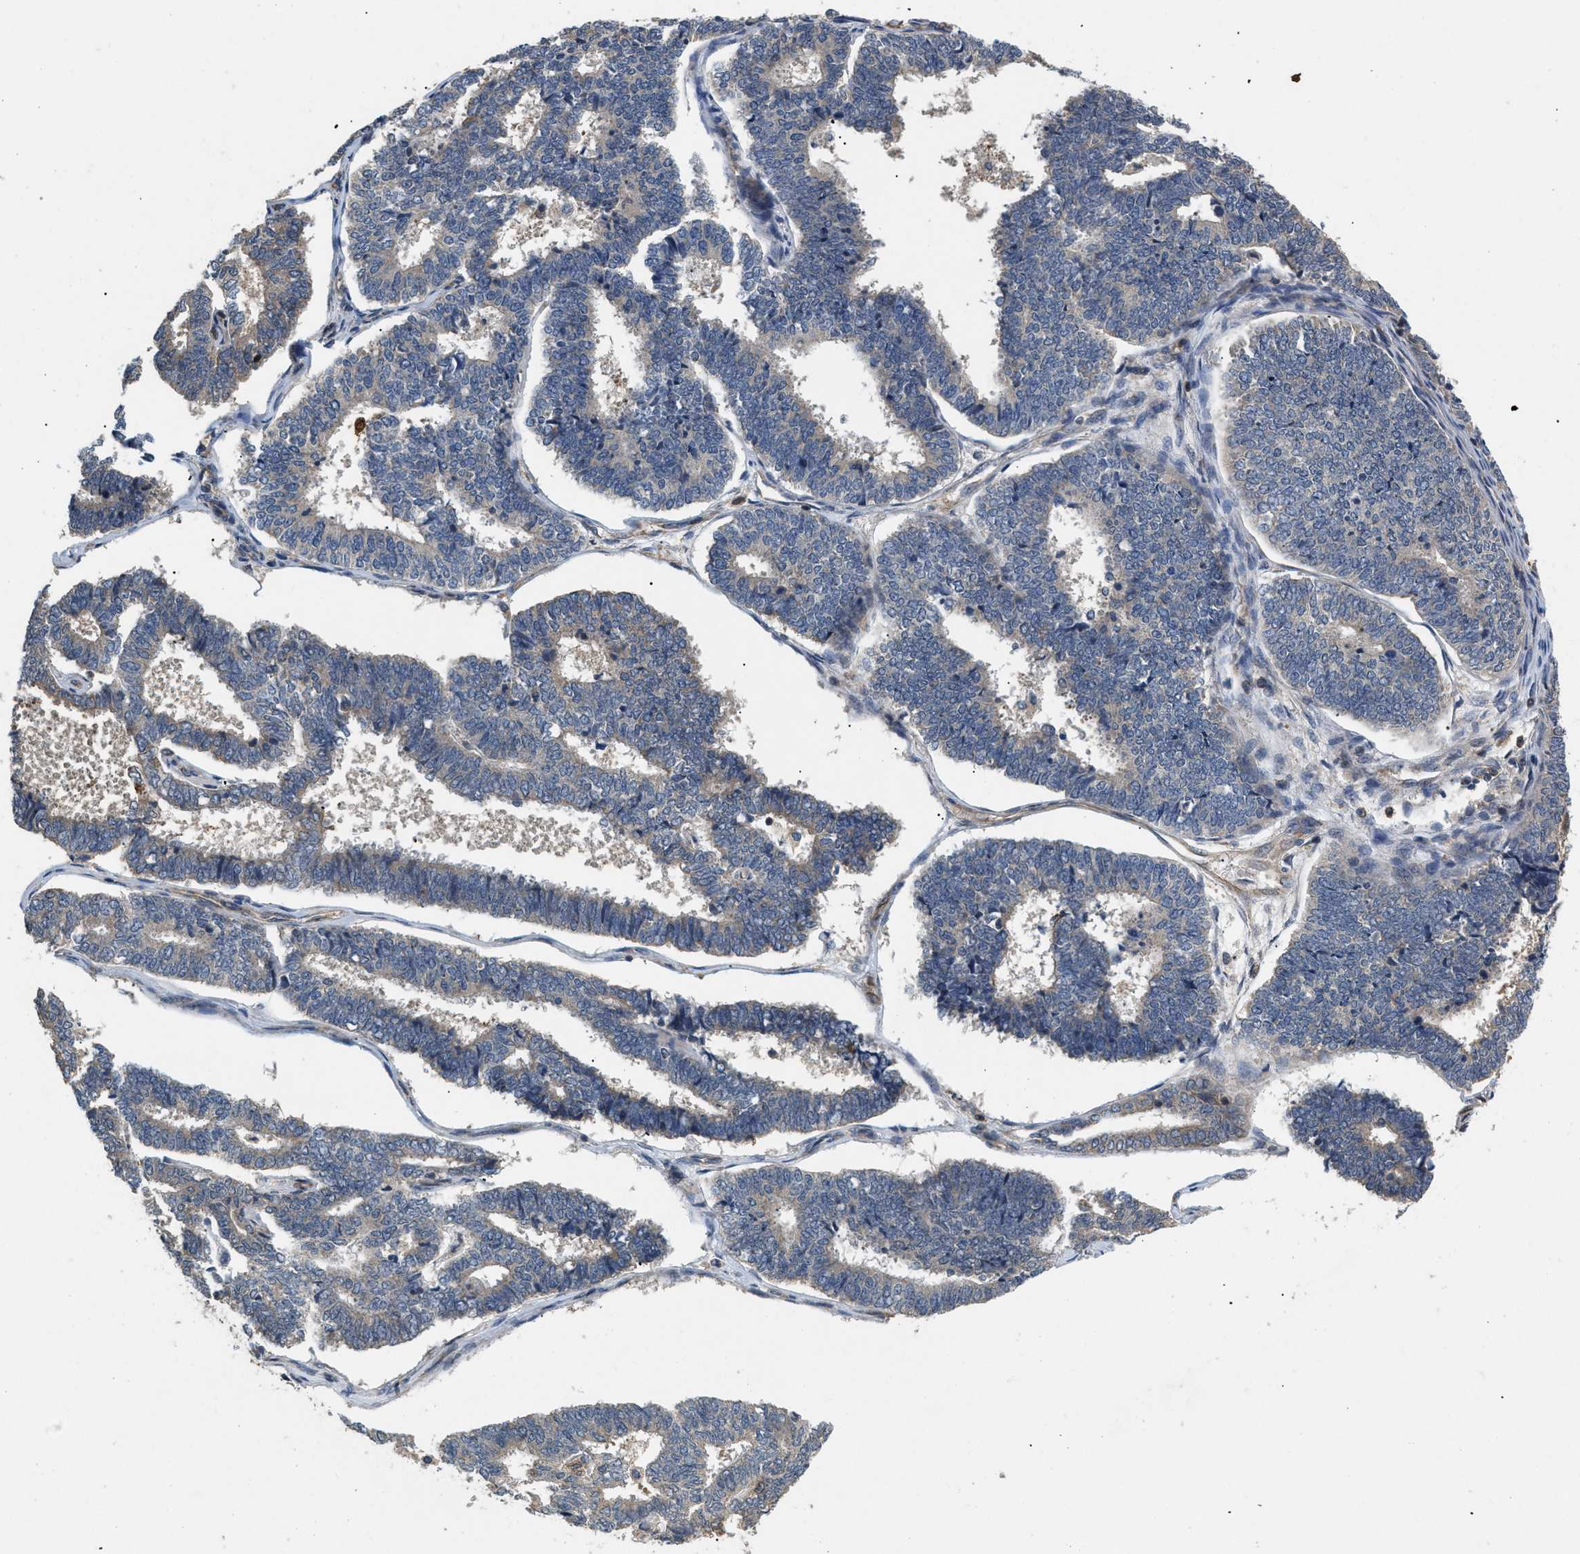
{"staining": {"intensity": "weak", "quantity": "<25%", "location": "cytoplasmic/membranous"}, "tissue": "endometrial cancer", "cell_type": "Tumor cells", "image_type": "cancer", "snomed": [{"axis": "morphology", "description": "Adenocarcinoma, NOS"}, {"axis": "topography", "description": "Endometrium"}], "caption": "Adenocarcinoma (endometrial) stained for a protein using immunohistochemistry reveals no positivity tumor cells.", "gene": "HMGCR", "patient": {"sex": "female", "age": 70}}